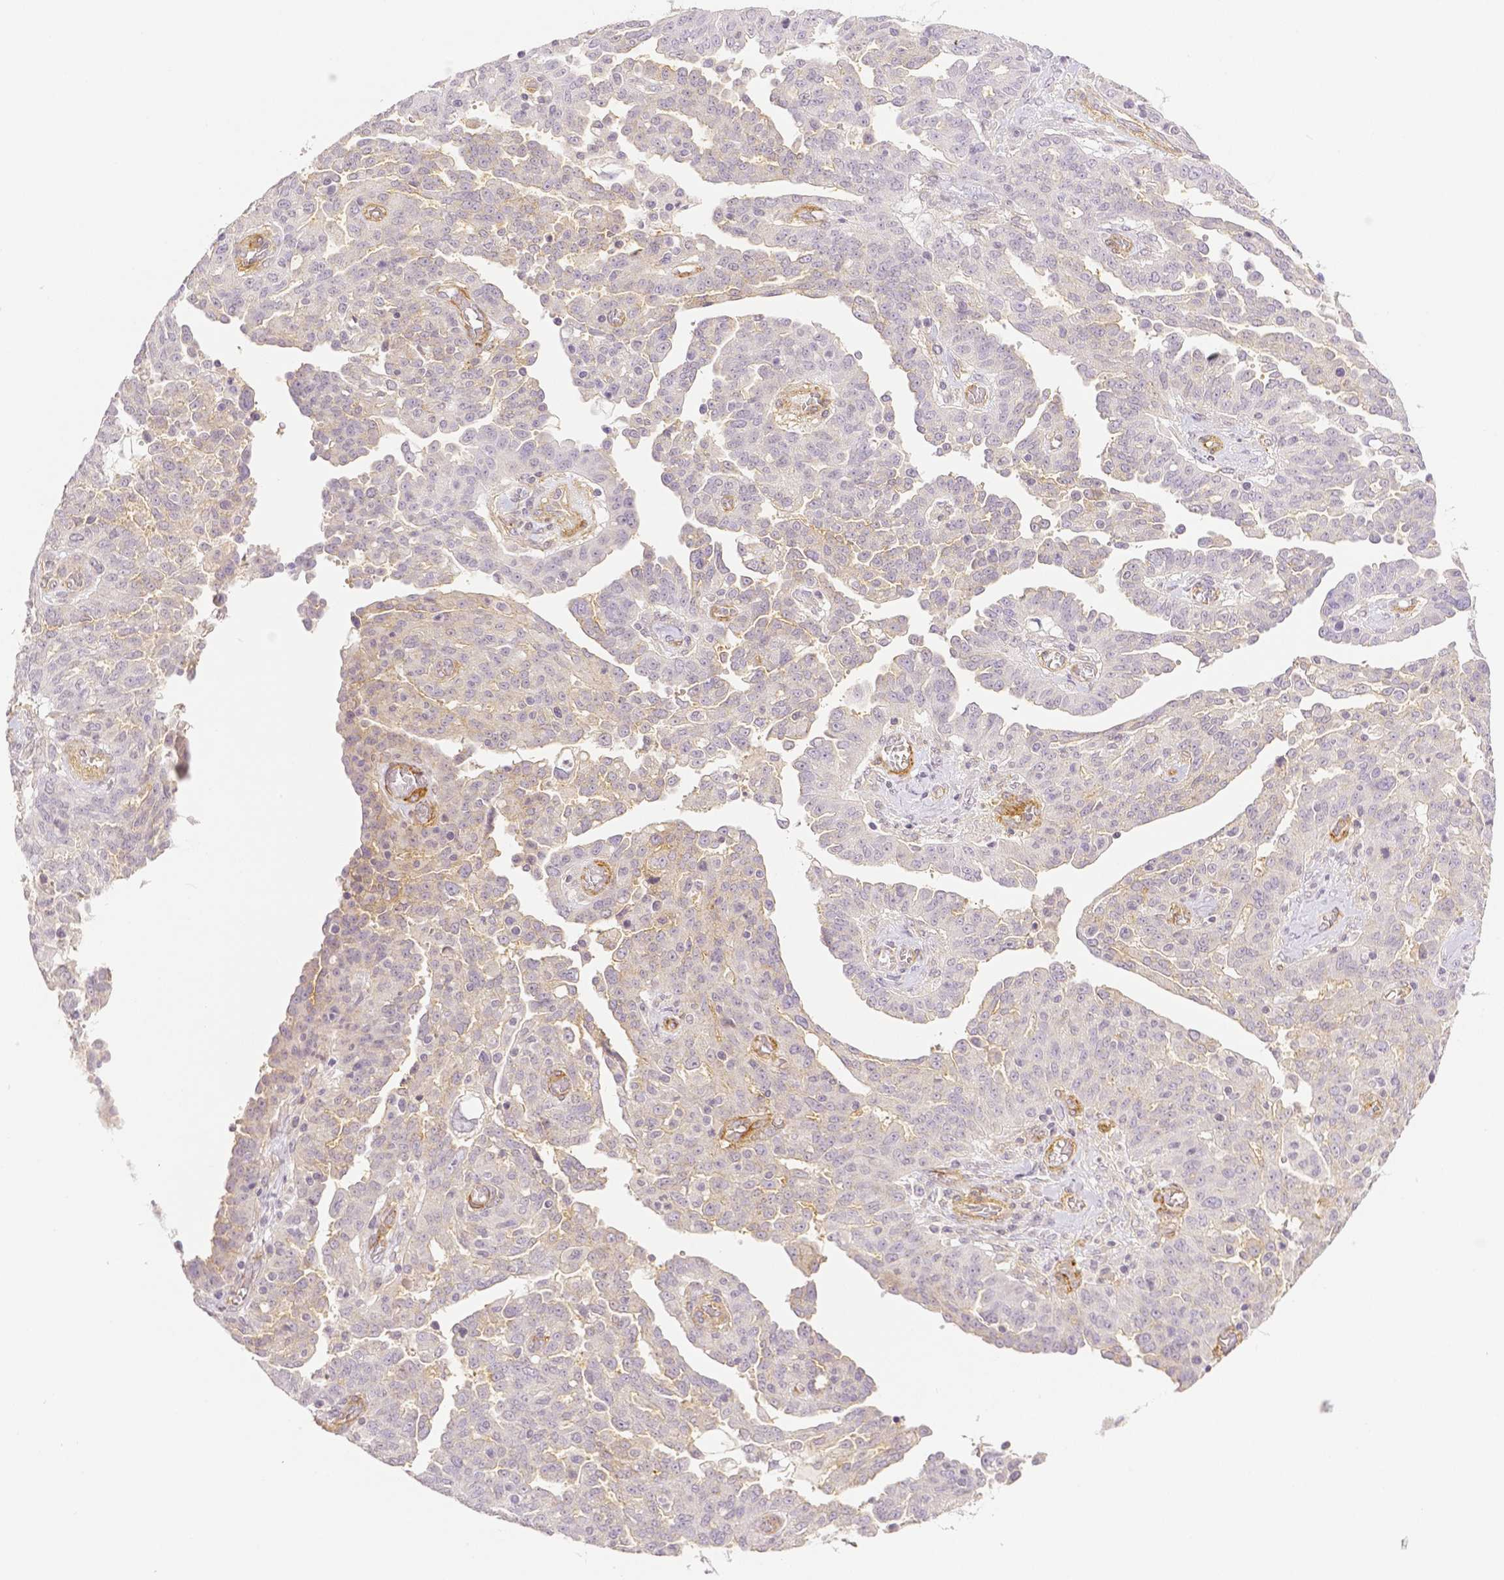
{"staining": {"intensity": "weak", "quantity": "<25%", "location": "cytoplasmic/membranous"}, "tissue": "ovarian cancer", "cell_type": "Tumor cells", "image_type": "cancer", "snomed": [{"axis": "morphology", "description": "Cystadenocarcinoma, serous, NOS"}, {"axis": "topography", "description": "Ovary"}], "caption": "DAB (3,3'-diaminobenzidine) immunohistochemical staining of ovarian cancer shows no significant expression in tumor cells. (DAB IHC with hematoxylin counter stain).", "gene": "THY1", "patient": {"sex": "female", "age": 67}}